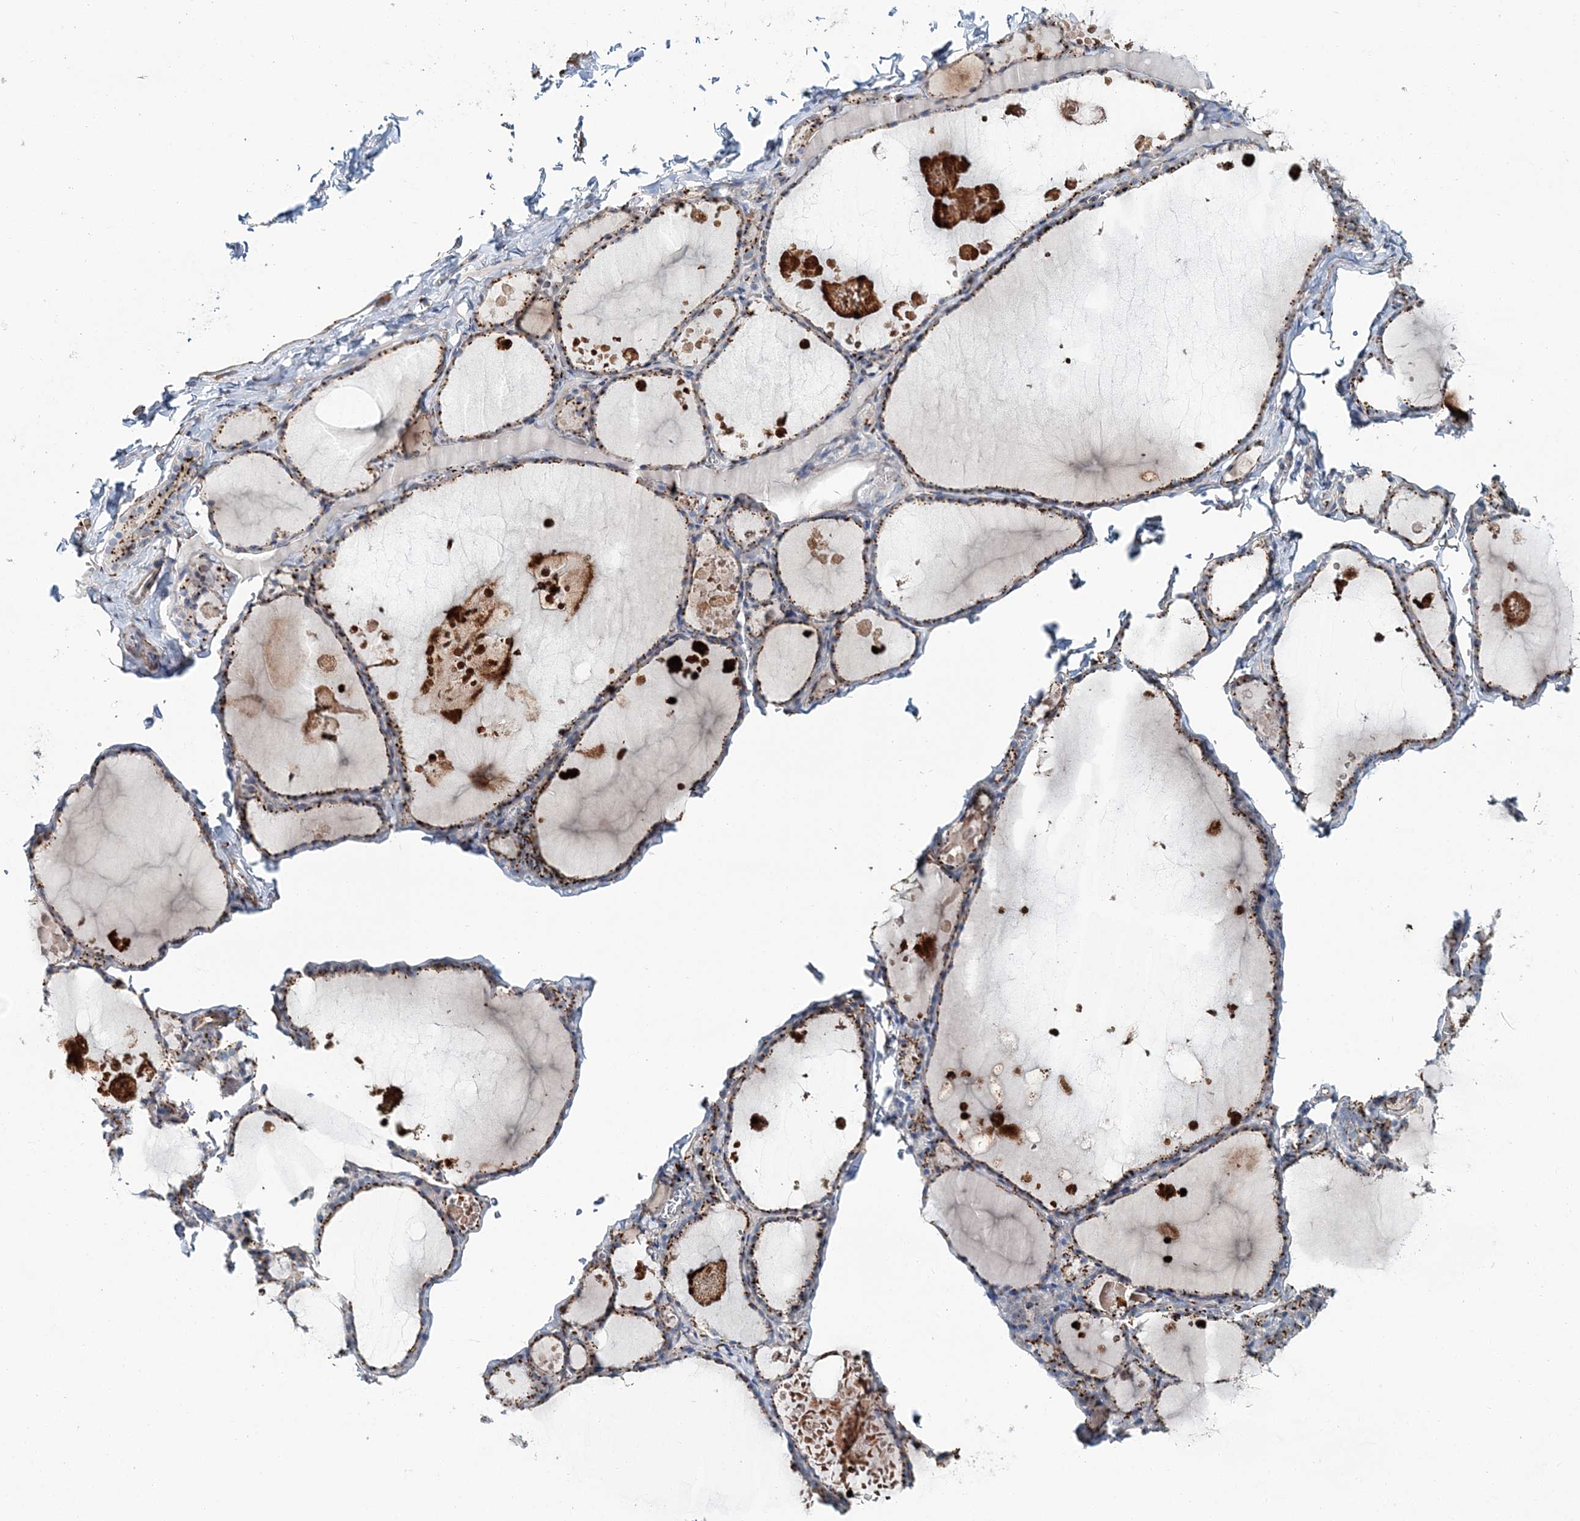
{"staining": {"intensity": "strong", "quantity": ">75%", "location": "cytoplasmic/membranous"}, "tissue": "thyroid gland", "cell_type": "Glandular cells", "image_type": "normal", "snomed": [{"axis": "morphology", "description": "Normal tissue, NOS"}, {"axis": "topography", "description": "Thyroid gland"}], "caption": "Immunohistochemical staining of unremarkable thyroid gland demonstrates high levels of strong cytoplasmic/membranous positivity in about >75% of glandular cells.", "gene": "MAN1A2", "patient": {"sex": "male", "age": 56}}